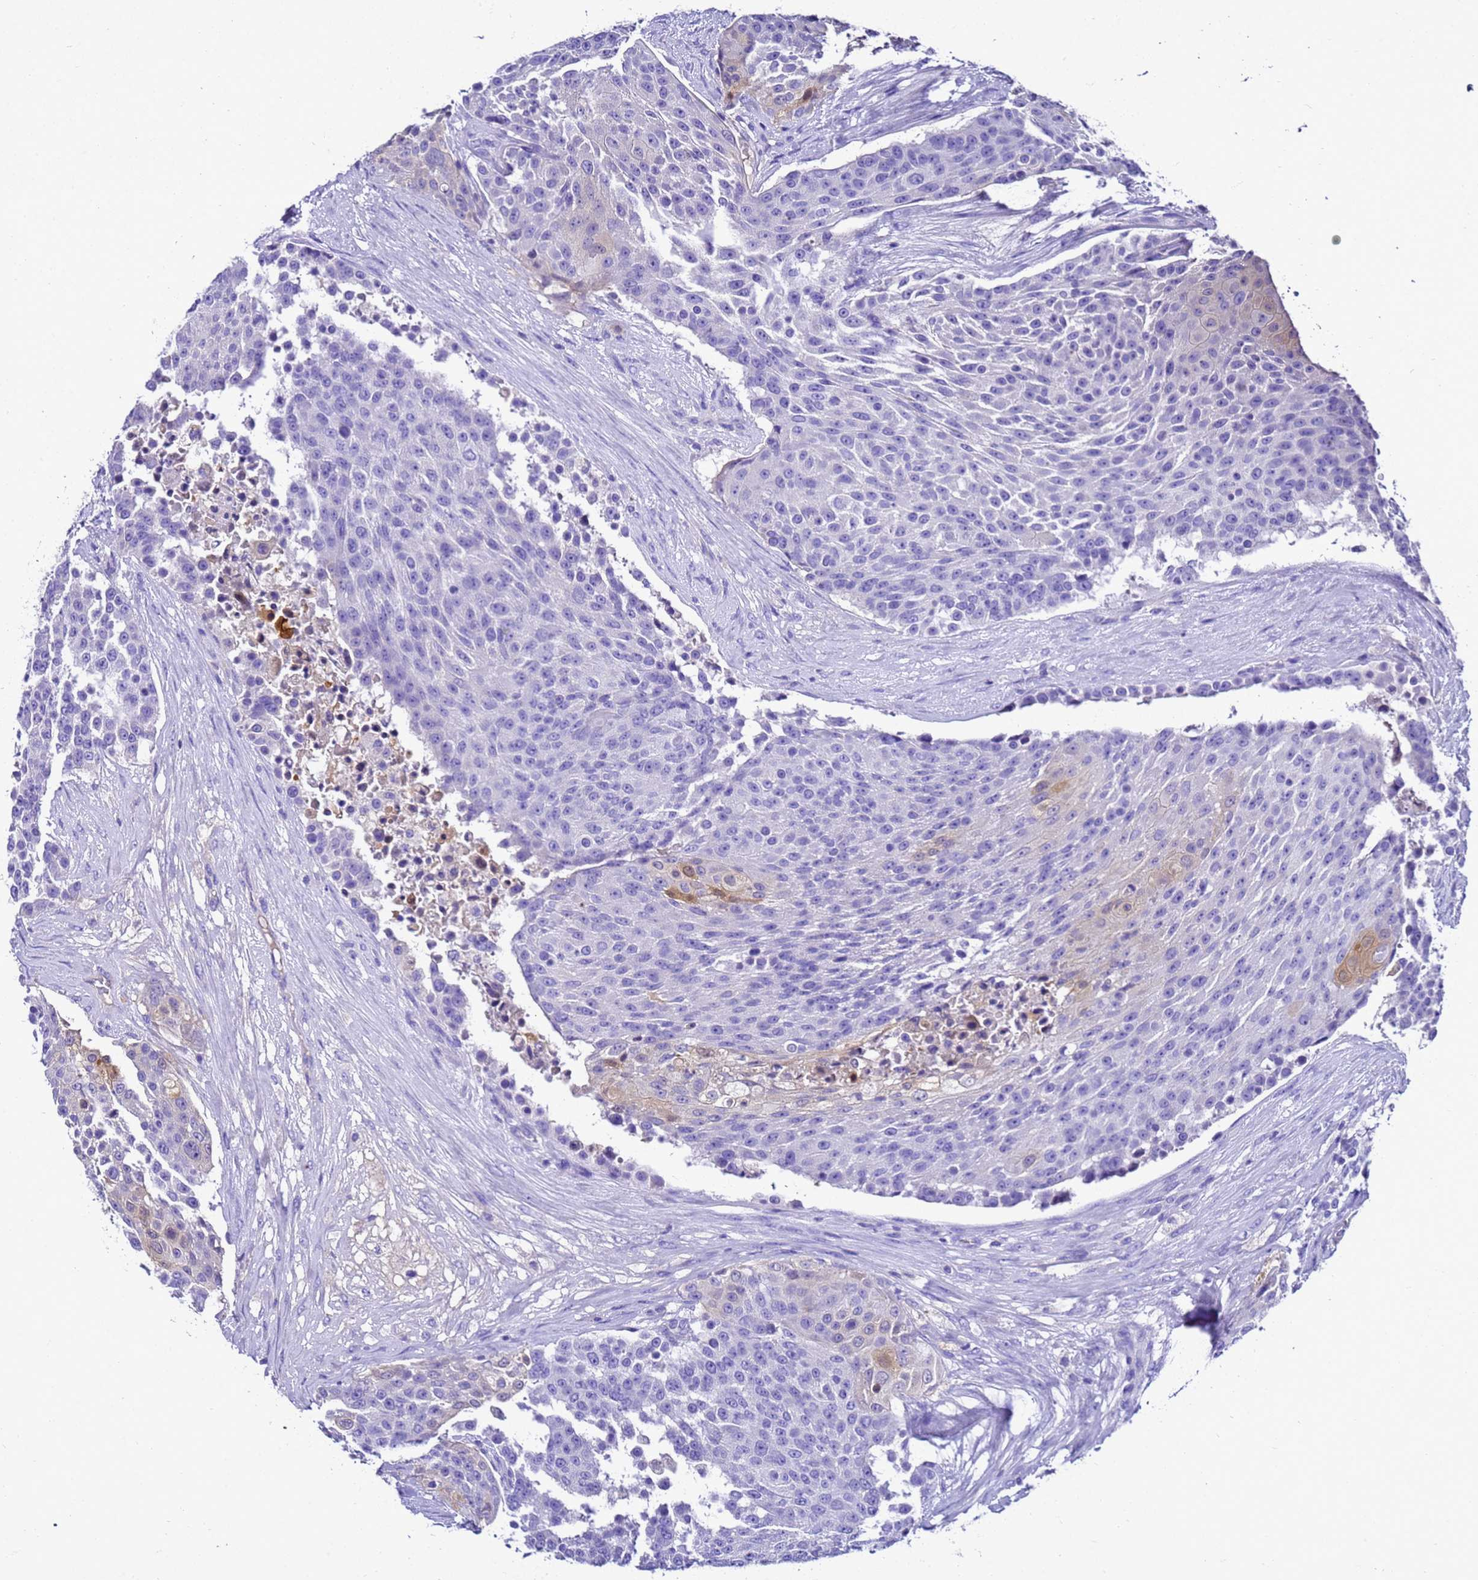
{"staining": {"intensity": "weak", "quantity": "<25%", "location": "cytoplasmic/membranous"}, "tissue": "urothelial cancer", "cell_type": "Tumor cells", "image_type": "cancer", "snomed": [{"axis": "morphology", "description": "Urothelial carcinoma, High grade"}, {"axis": "topography", "description": "Urinary bladder"}], "caption": "Micrograph shows no significant protein positivity in tumor cells of urothelial cancer. (DAB (3,3'-diaminobenzidine) immunohistochemistry (IHC), high magnification).", "gene": "UGT2A1", "patient": {"sex": "female", "age": 63}}